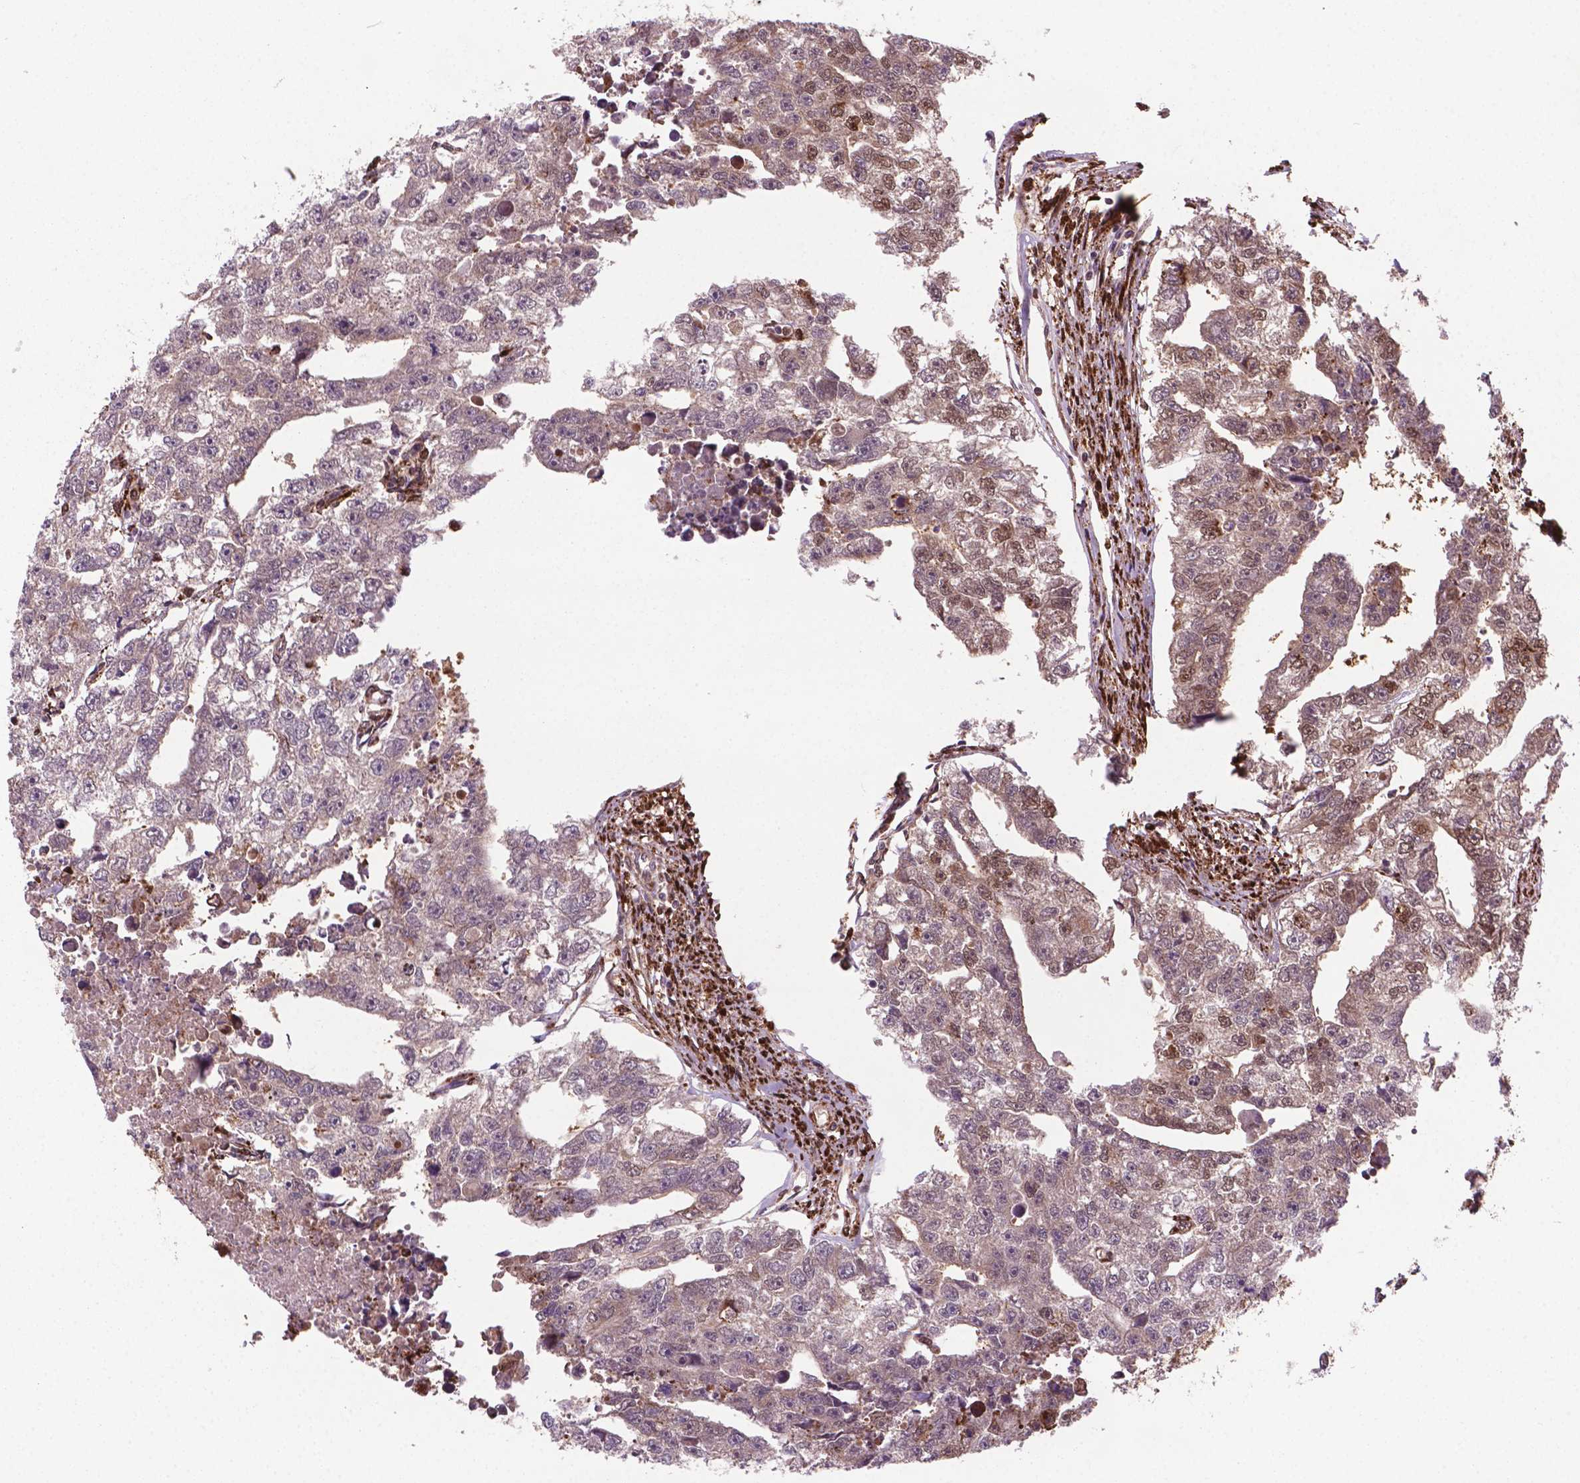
{"staining": {"intensity": "moderate", "quantity": "<25%", "location": "cytoplasmic/membranous,nuclear"}, "tissue": "testis cancer", "cell_type": "Tumor cells", "image_type": "cancer", "snomed": [{"axis": "morphology", "description": "Carcinoma, Embryonal, NOS"}, {"axis": "morphology", "description": "Teratoma, malignant, NOS"}, {"axis": "topography", "description": "Testis"}], "caption": "Immunohistochemical staining of human testis cancer (embryonal carcinoma) shows low levels of moderate cytoplasmic/membranous and nuclear staining in about <25% of tumor cells.", "gene": "PLIN3", "patient": {"sex": "male", "age": 44}}